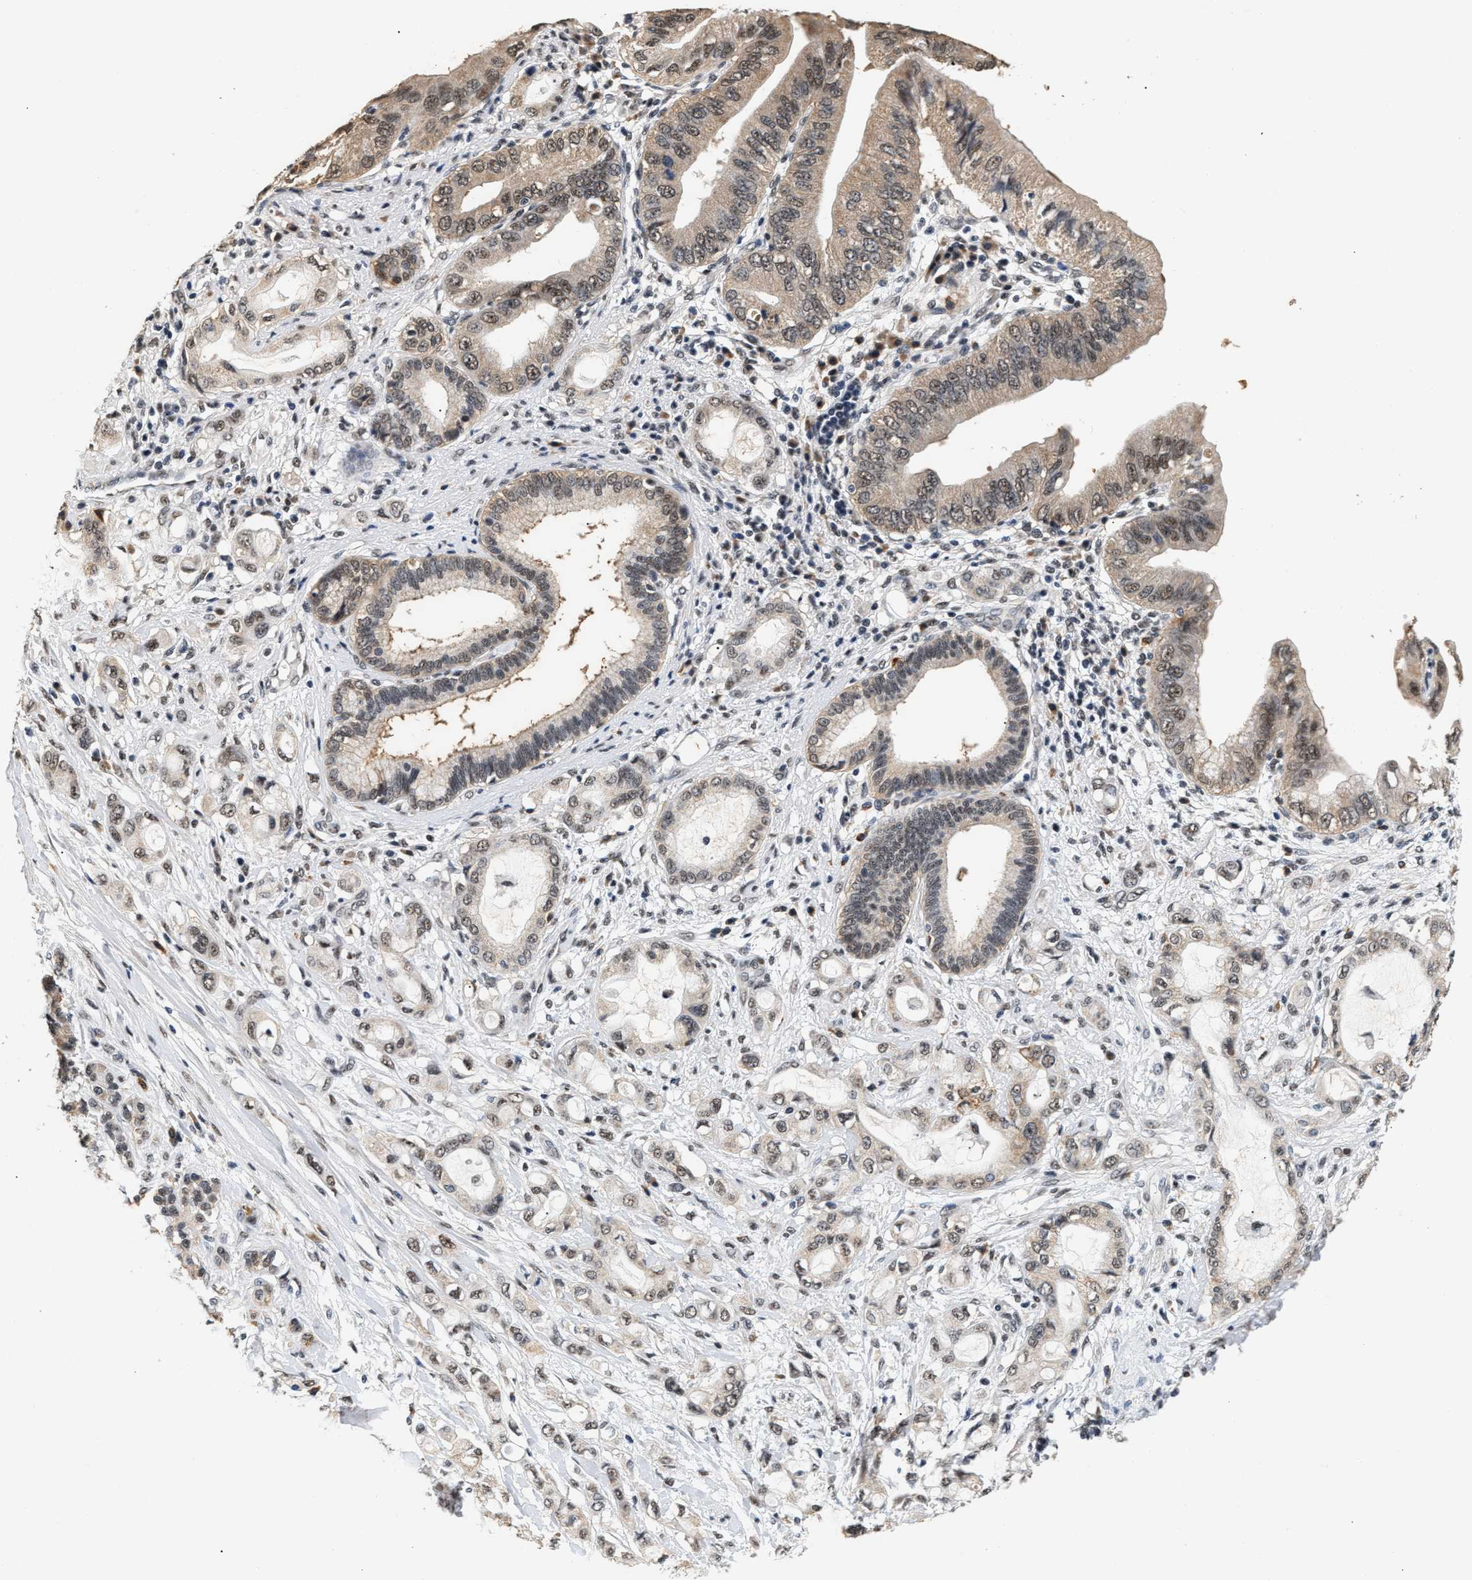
{"staining": {"intensity": "weak", "quantity": ">75%", "location": "cytoplasmic/membranous,nuclear"}, "tissue": "pancreatic cancer", "cell_type": "Tumor cells", "image_type": "cancer", "snomed": [{"axis": "morphology", "description": "Adenocarcinoma, NOS"}, {"axis": "topography", "description": "Pancreas"}], "caption": "Protein expression analysis of pancreatic cancer exhibits weak cytoplasmic/membranous and nuclear positivity in about >75% of tumor cells.", "gene": "THOC1", "patient": {"sex": "female", "age": 56}}